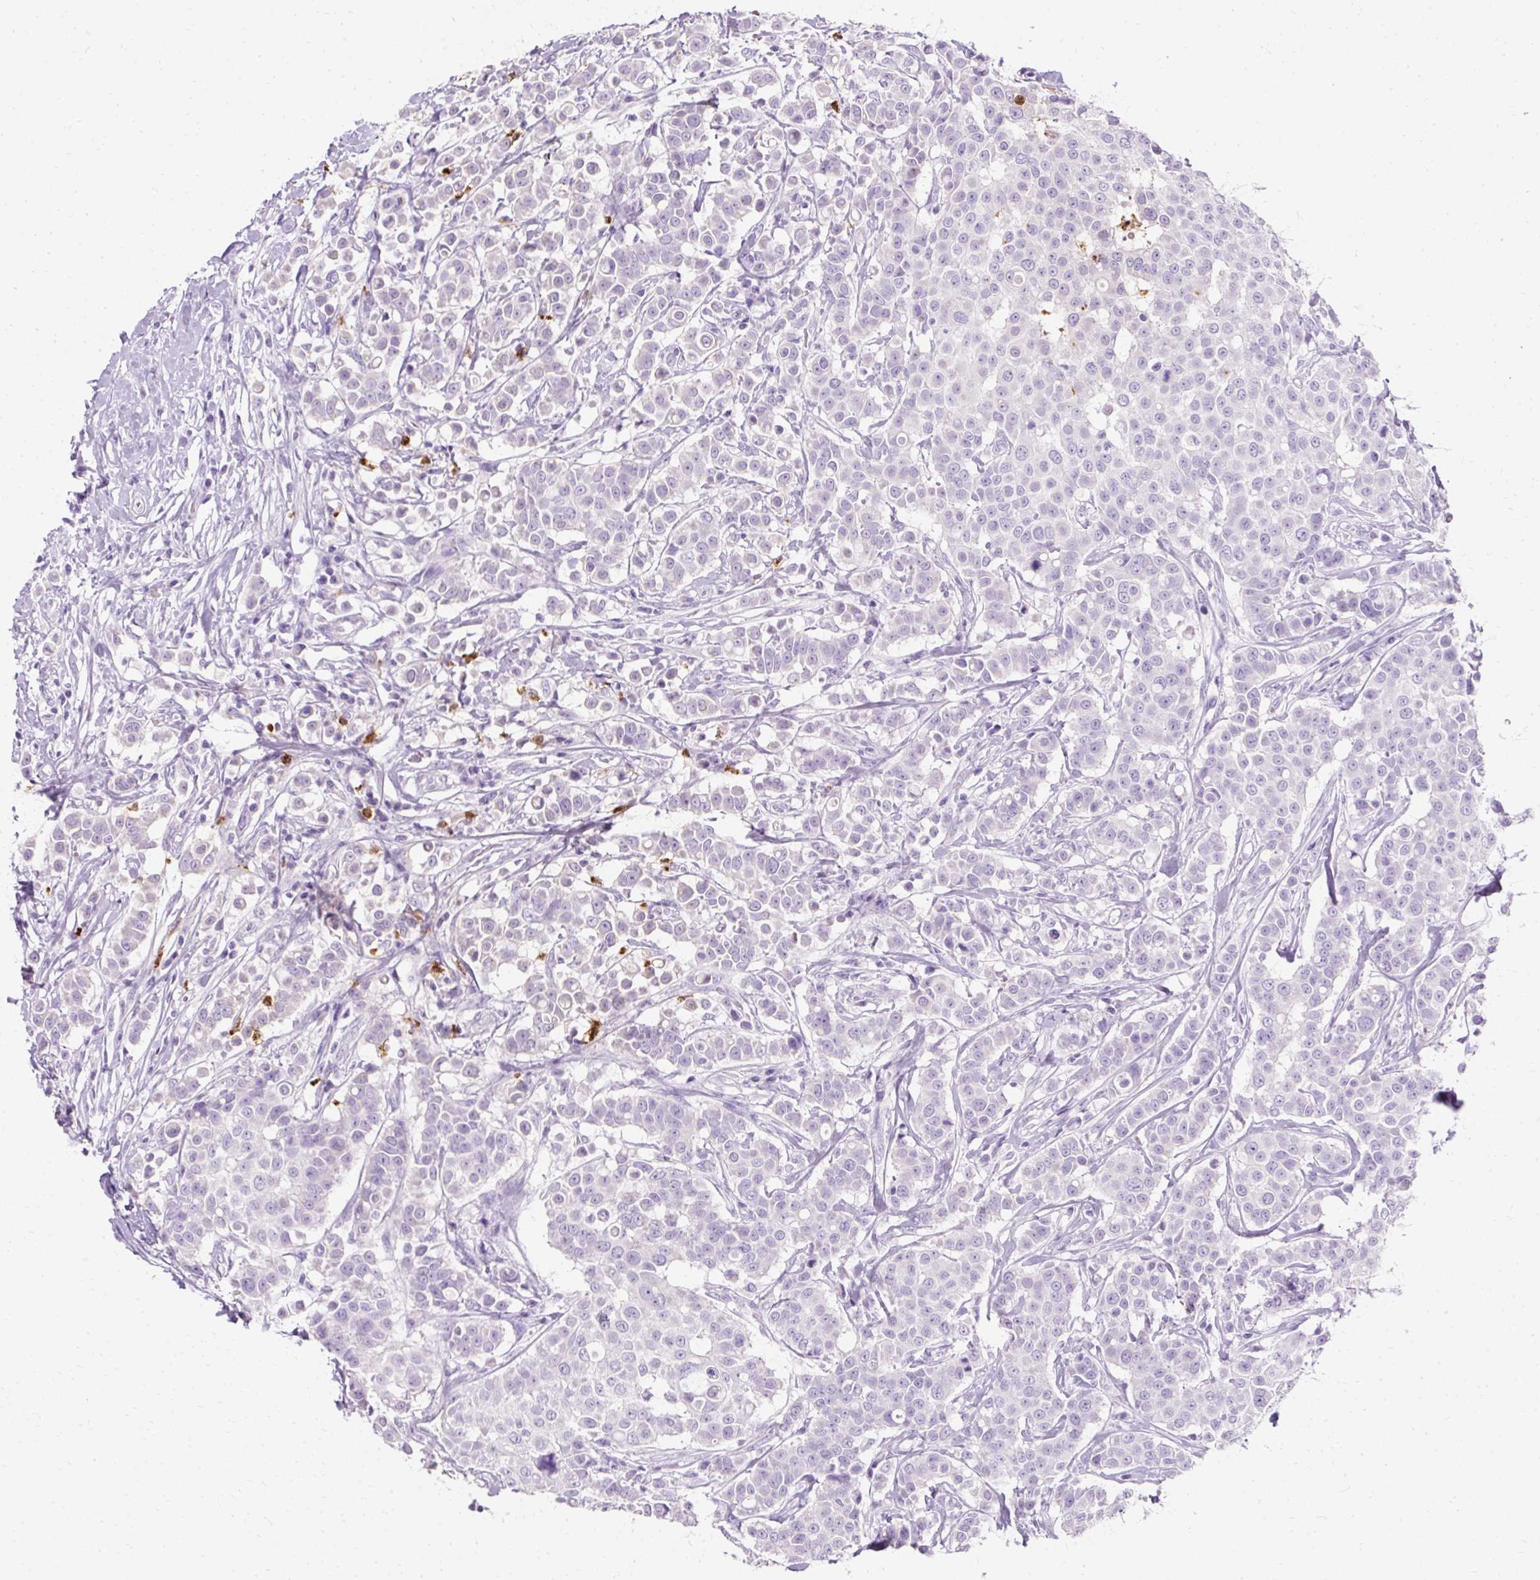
{"staining": {"intensity": "negative", "quantity": "none", "location": "none"}, "tissue": "breast cancer", "cell_type": "Tumor cells", "image_type": "cancer", "snomed": [{"axis": "morphology", "description": "Duct carcinoma"}, {"axis": "topography", "description": "Breast"}], "caption": "Photomicrograph shows no significant protein positivity in tumor cells of breast invasive ductal carcinoma.", "gene": "DEFA1", "patient": {"sex": "female", "age": 27}}